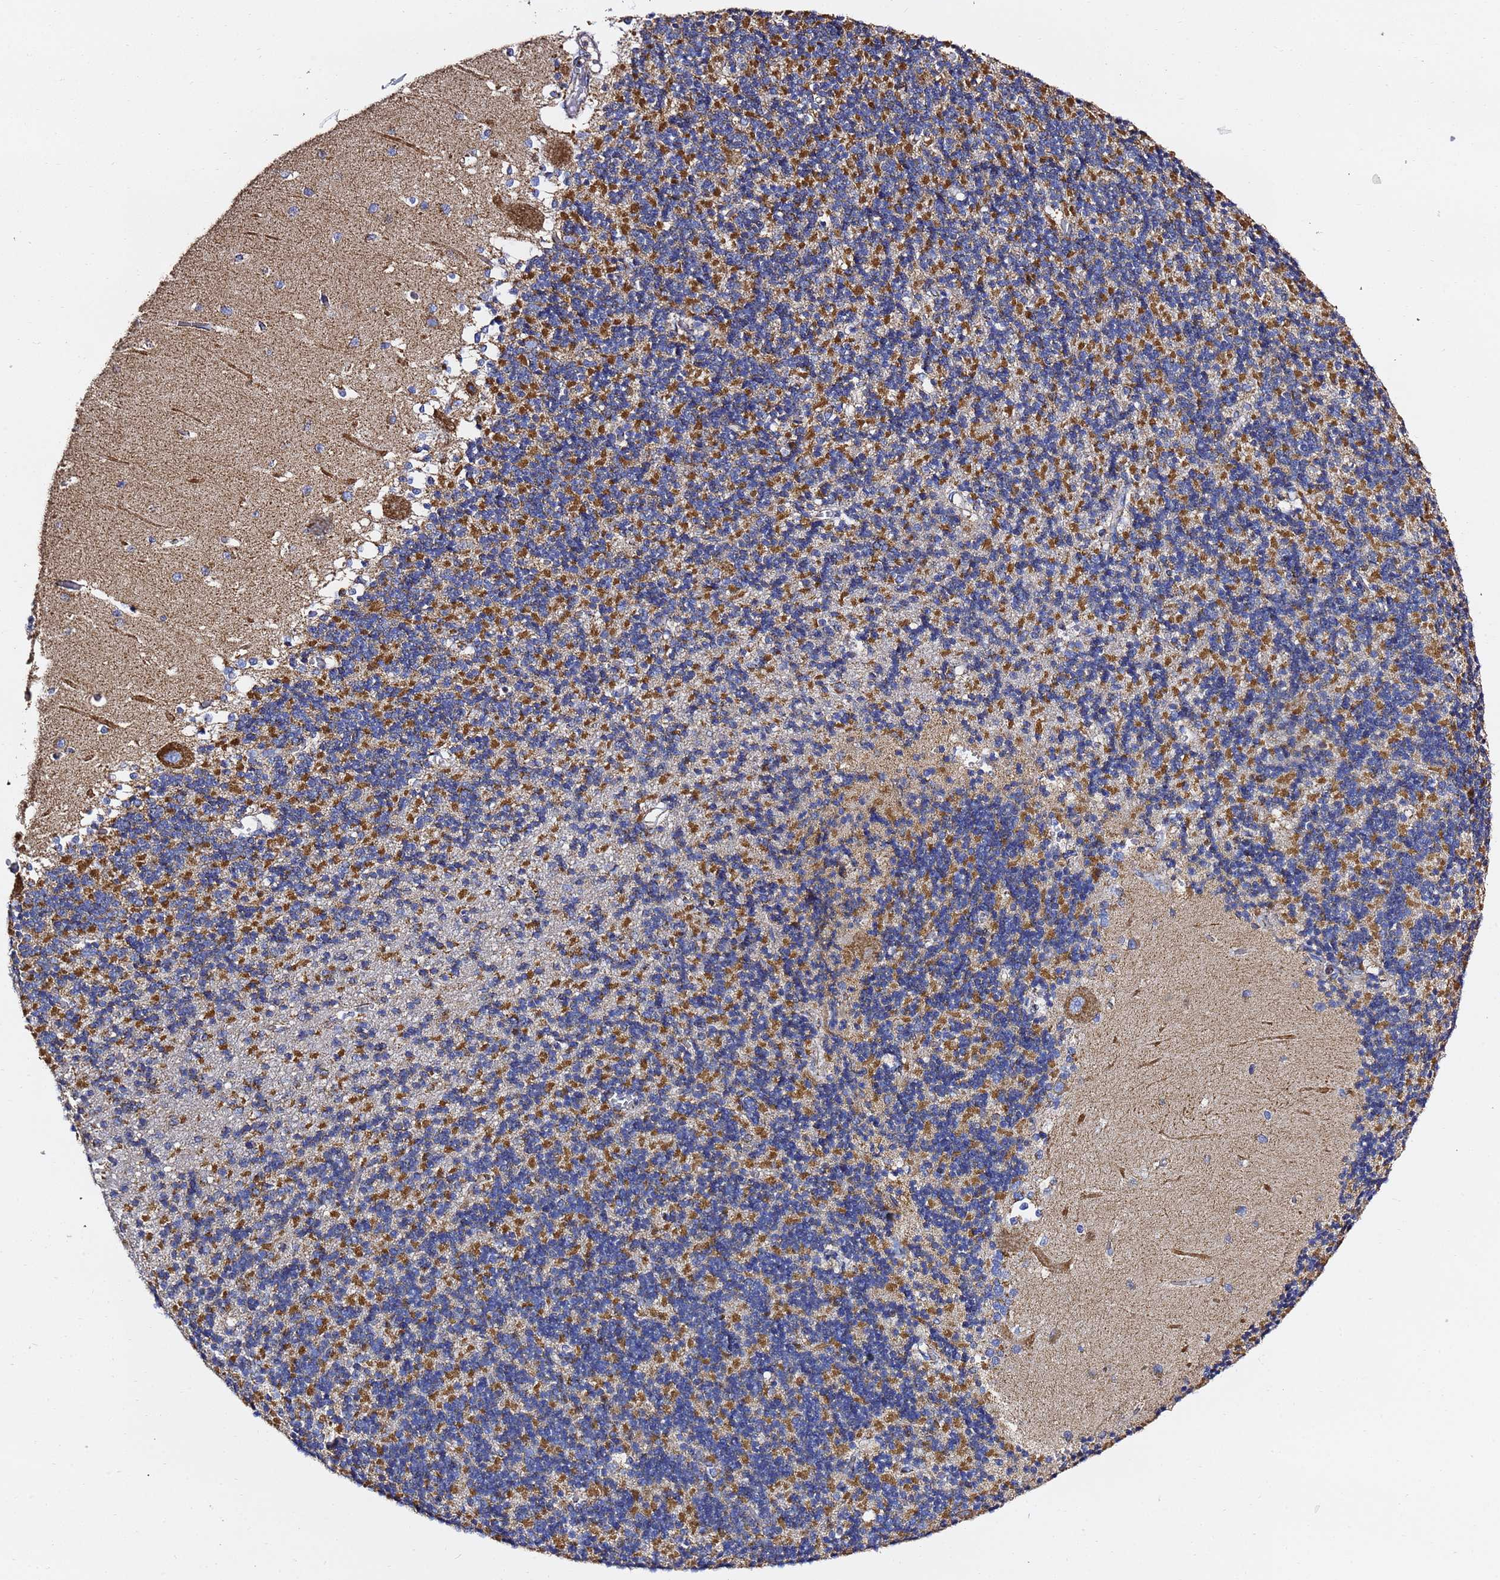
{"staining": {"intensity": "strong", "quantity": "25%-75%", "location": "cytoplasmic/membranous"}, "tissue": "cerebellum", "cell_type": "Cells in granular layer", "image_type": "normal", "snomed": [{"axis": "morphology", "description": "Normal tissue, NOS"}, {"axis": "topography", "description": "Cerebellum"}], "caption": "A brown stain shows strong cytoplasmic/membranous positivity of a protein in cells in granular layer of normal cerebellum. The protein is shown in brown color, while the nuclei are stained blue.", "gene": "PHB2", "patient": {"sex": "male", "age": 37}}